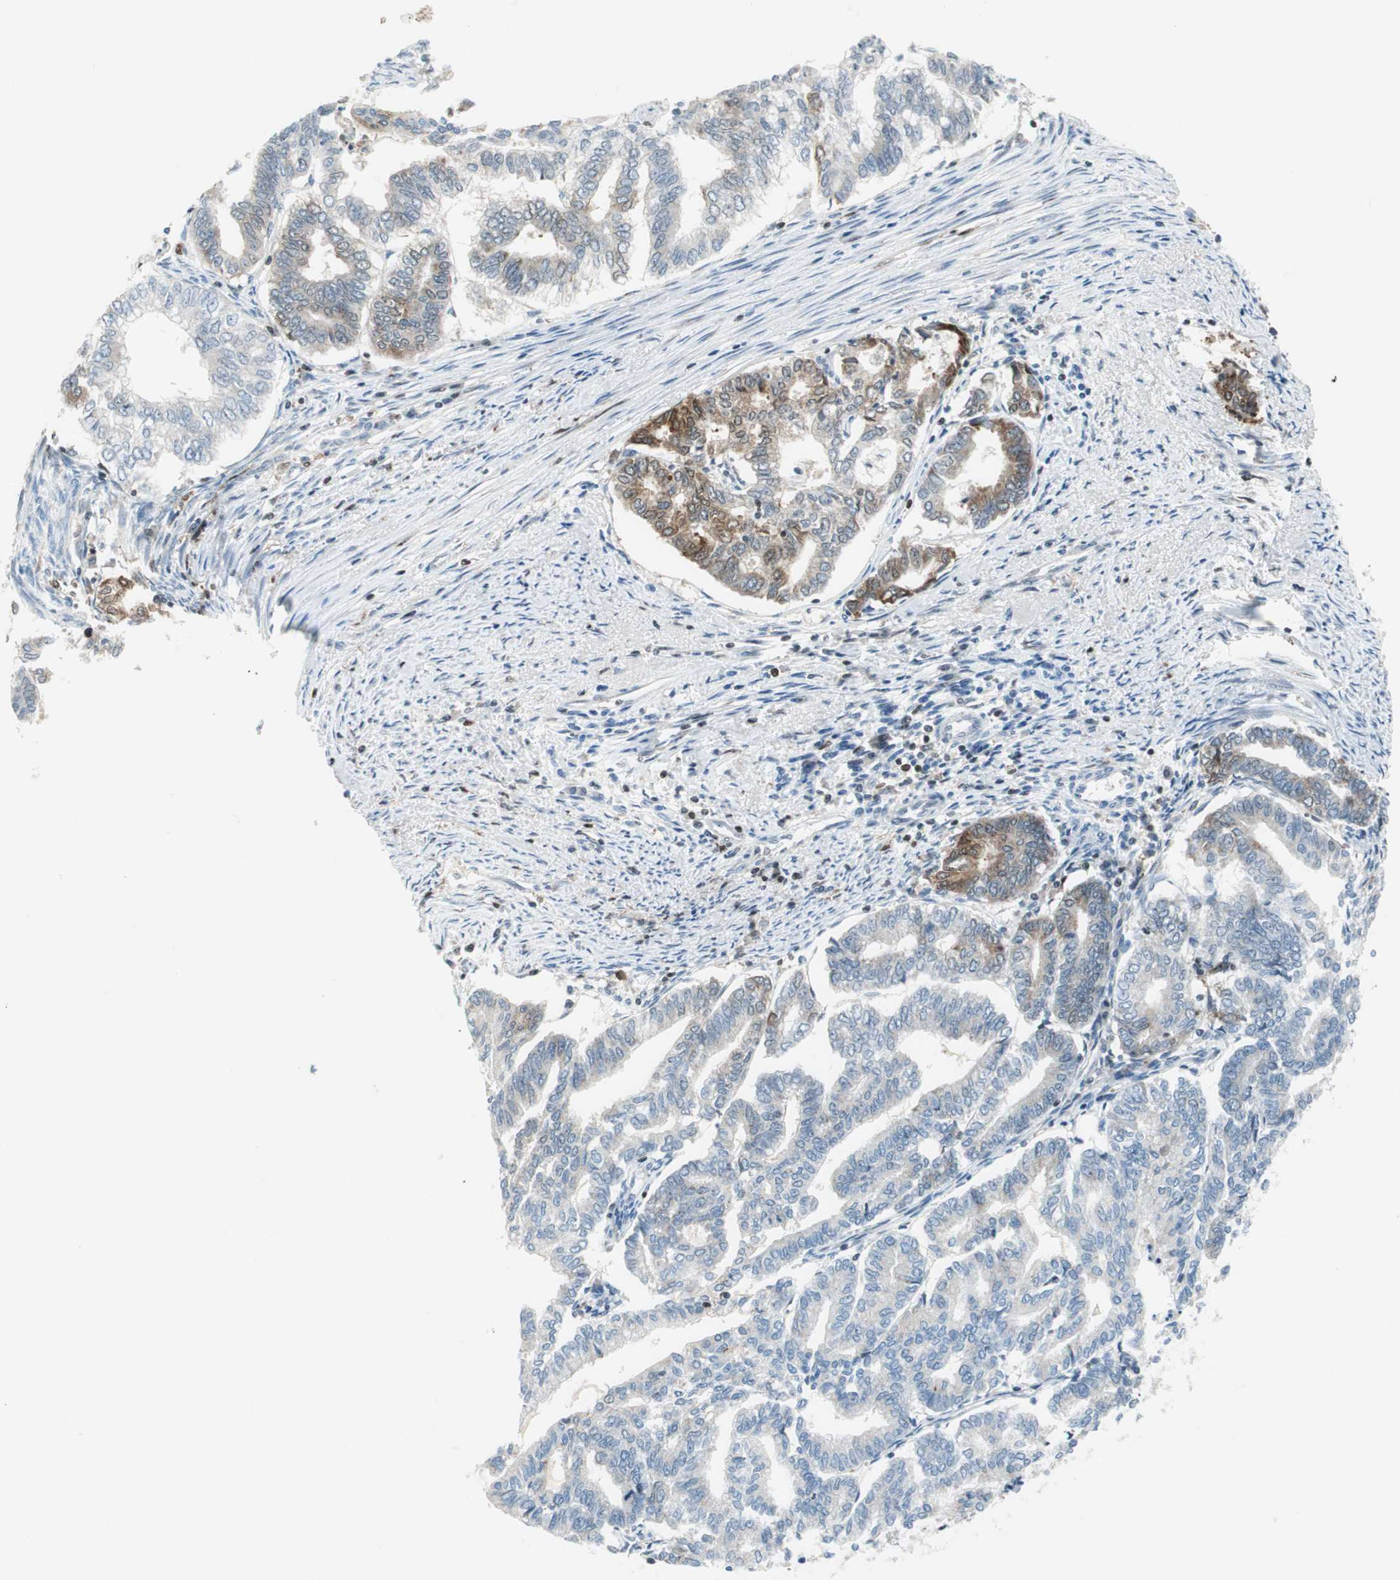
{"staining": {"intensity": "moderate", "quantity": "25%-75%", "location": "cytoplasmic/membranous"}, "tissue": "endometrial cancer", "cell_type": "Tumor cells", "image_type": "cancer", "snomed": [{"axis": "morphology", "description": "Adenocarcinoma, NOS"}, {"axis": "topography", "description": "Endometrium"}], "caption": "About 25%-75% of tumor cells in human endometrial adenocarcinoma exhibit moderate cytoplasmic/membranous protein staining as visualized by brown immunohistochemical staining.", "gene": "RGS10", "patient": {"sex": "female", "age": 79}}